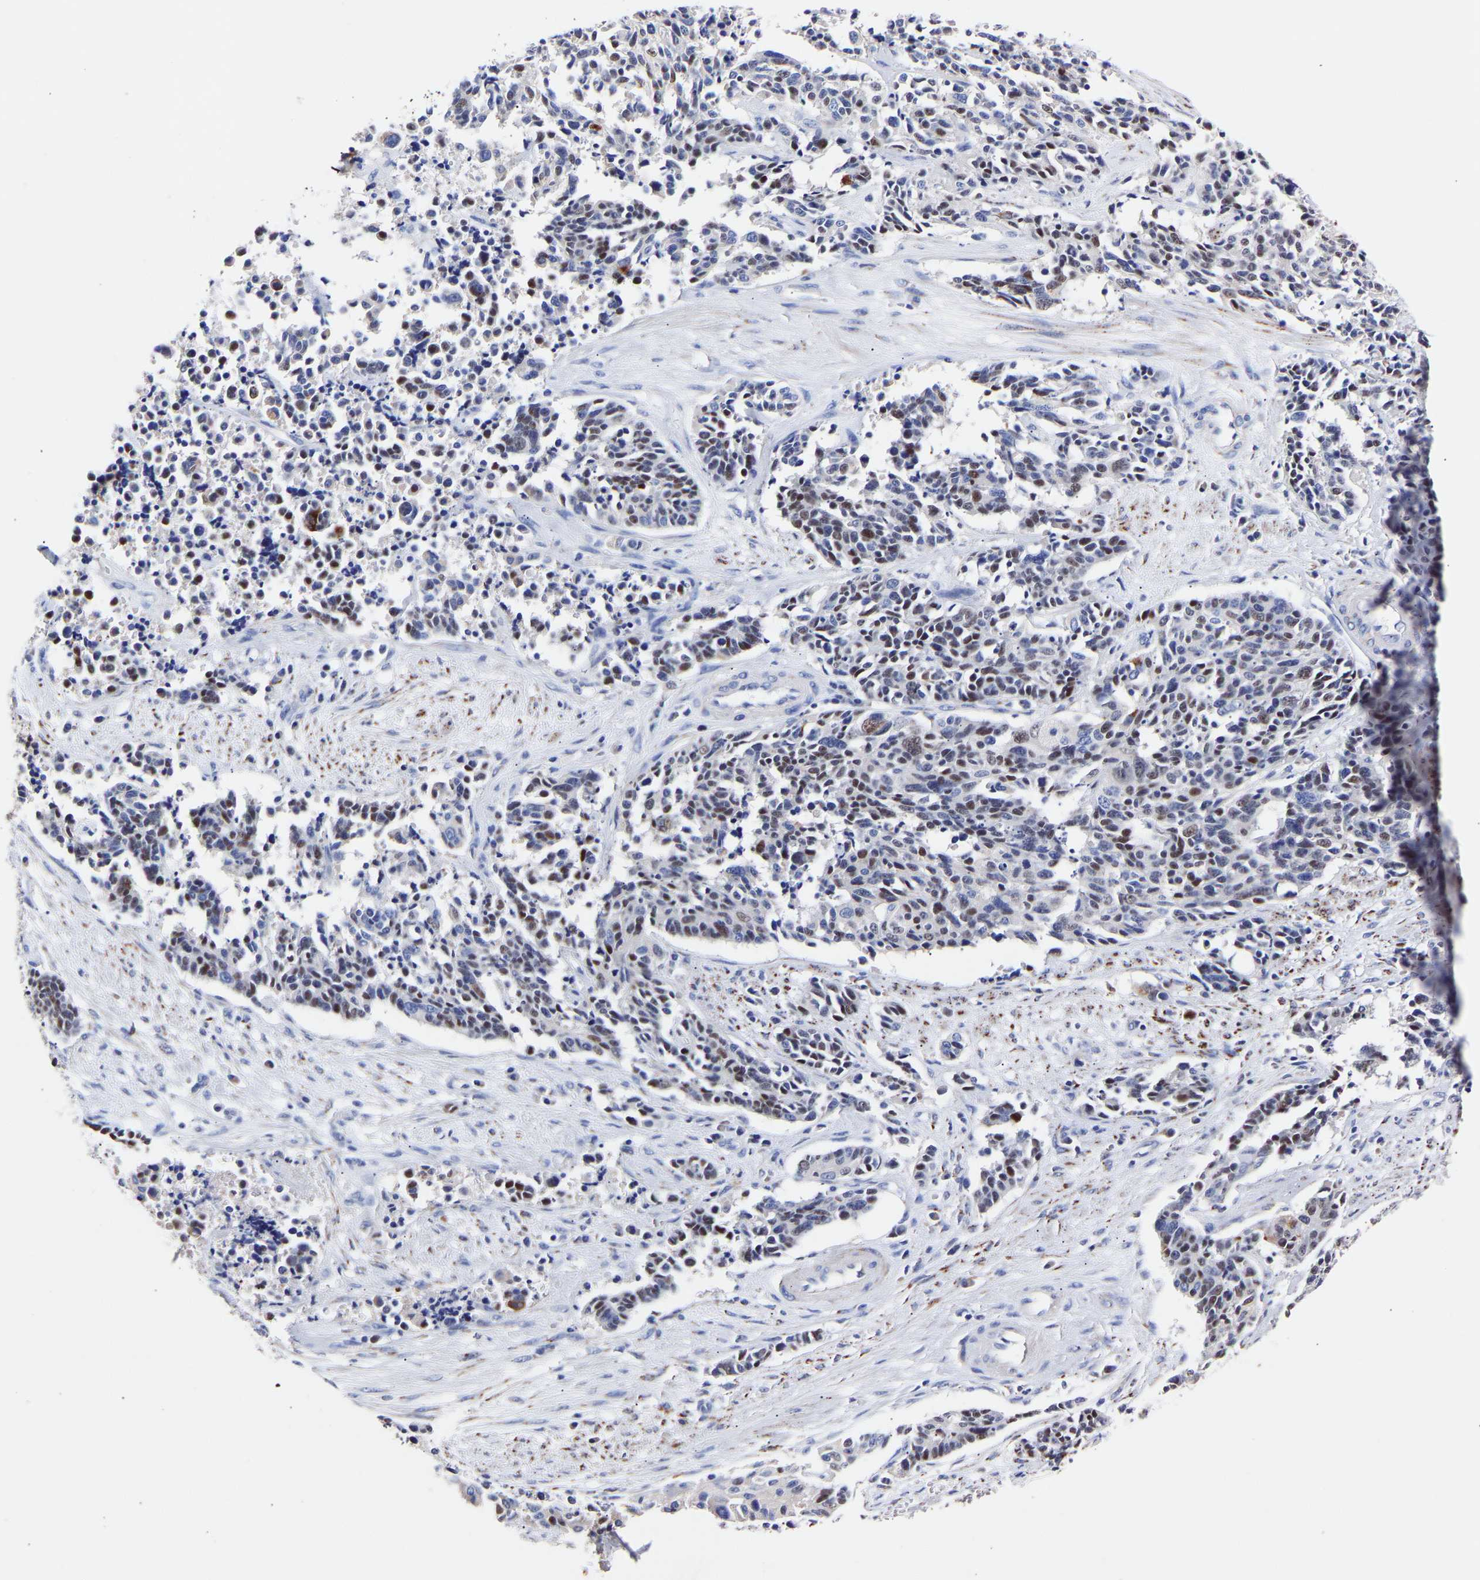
{"staining": {"intensity": "moderate", "quantity": "25%-75%", "location": "nuclear"}, "tissue": "cervical cancer", "cell_type": "Tumor cells", "image_type": "cancer", "snomed": [{"axis": "morphology", "description": "Squamous cell carcinoma, NOS"}, {"axis": "topography", "description": "Cervix"}], "caption": "A photomicrograph of cervical cancer stained for a protein demonstrates moderate nuclear brown staining in tumor cells.", "gene": "SEM1", "patient": {"sex": "female", "age": 35}}